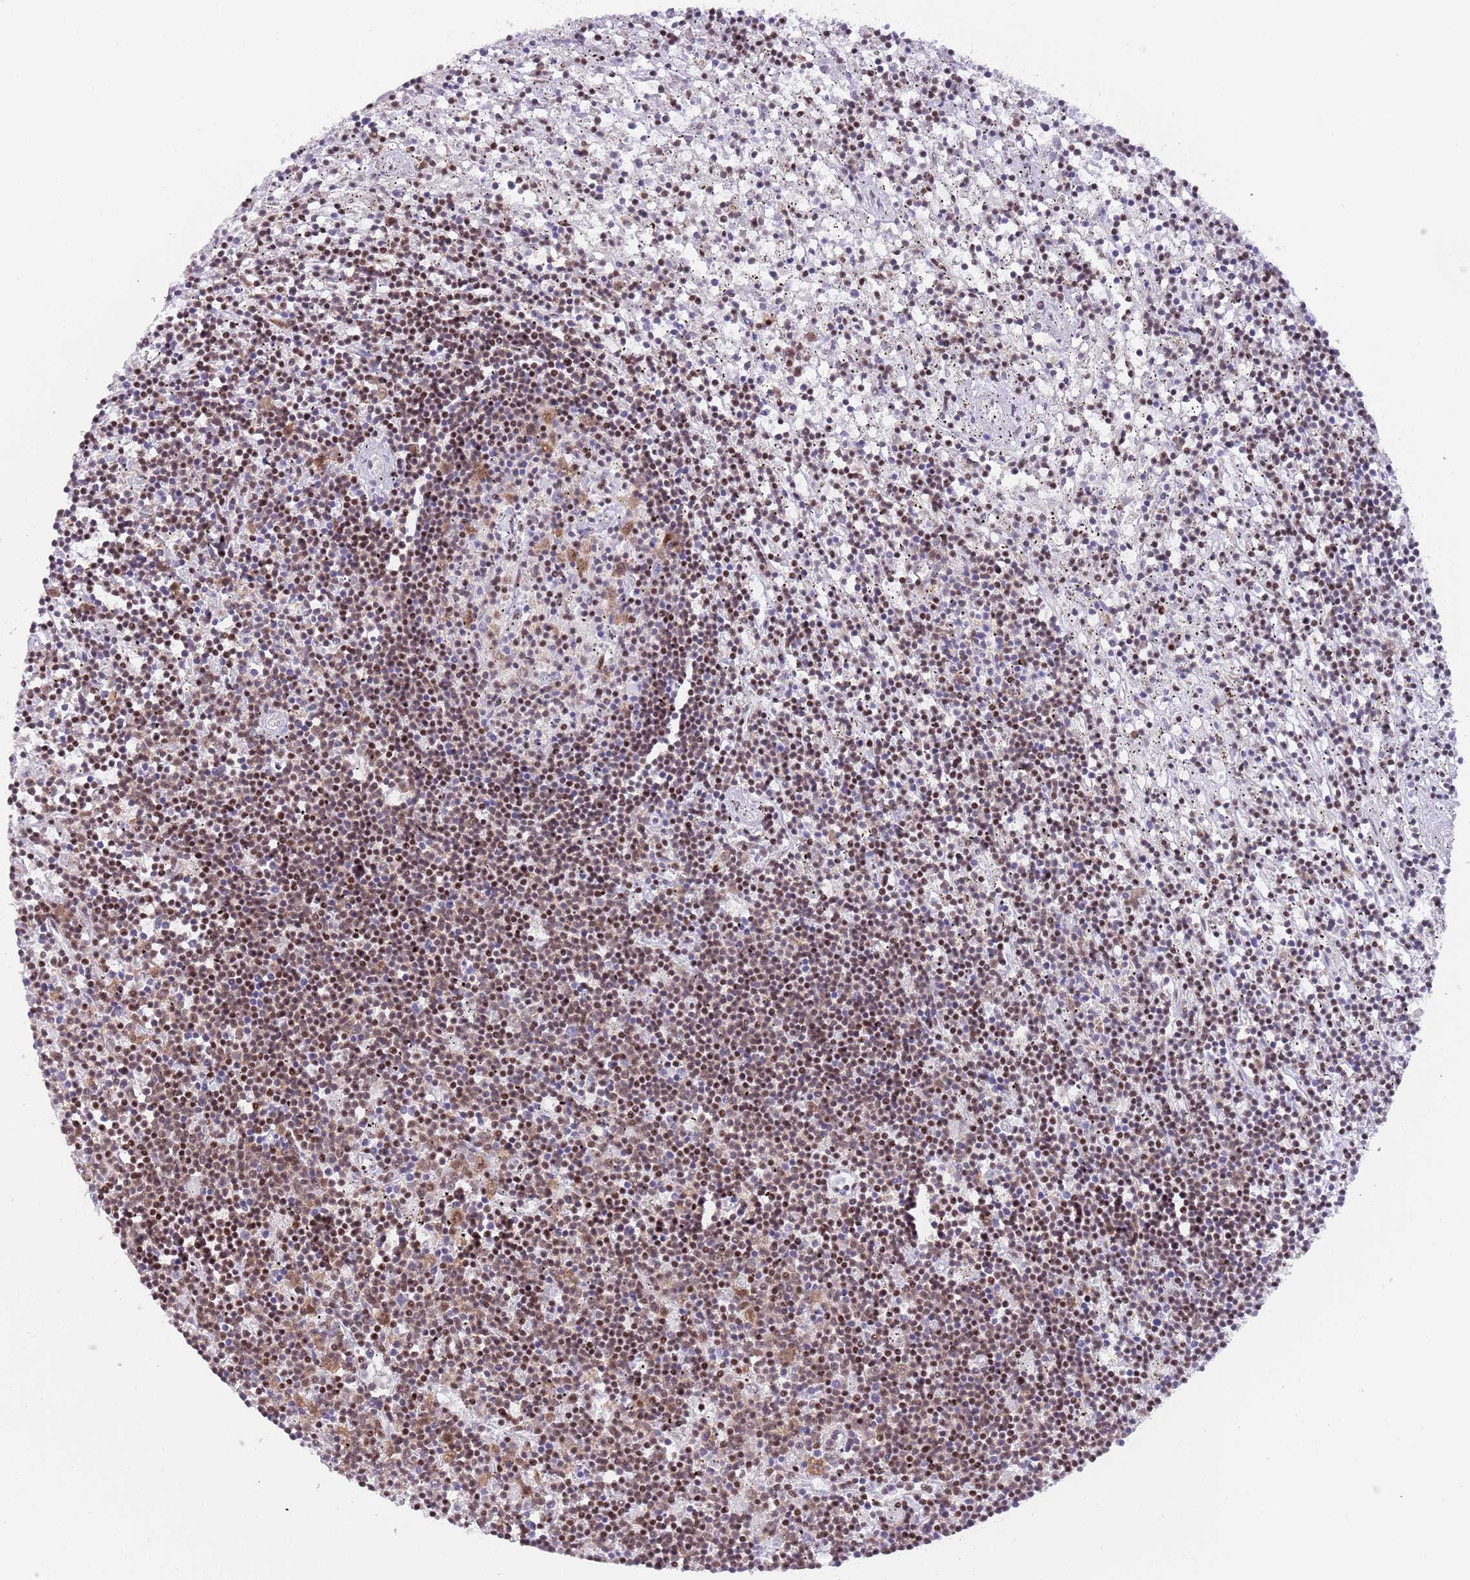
{"staining": {"intensity": "moderate", "quantity": ">75%", "location": "nuclear"}, "tissue": "lymphoma", "cell_type": "Tumor cells", "image_type": "cancer", "snomed": [{"axis": "morphology", "description": "Malignant lymphoma, non-Hodgkin's type, Low grade"}, {"axis": "topography", "description": "Spleen"}], "caption": "About >75% of tumor cells in human low-grade malignant lymphoma, non-Hodgkin's type reveal moderate nuclear protein staining as visualized by brown immunohistochemical staining.", "gene": "SF3A2", "patient": {"sex": "male", "age": 76}}